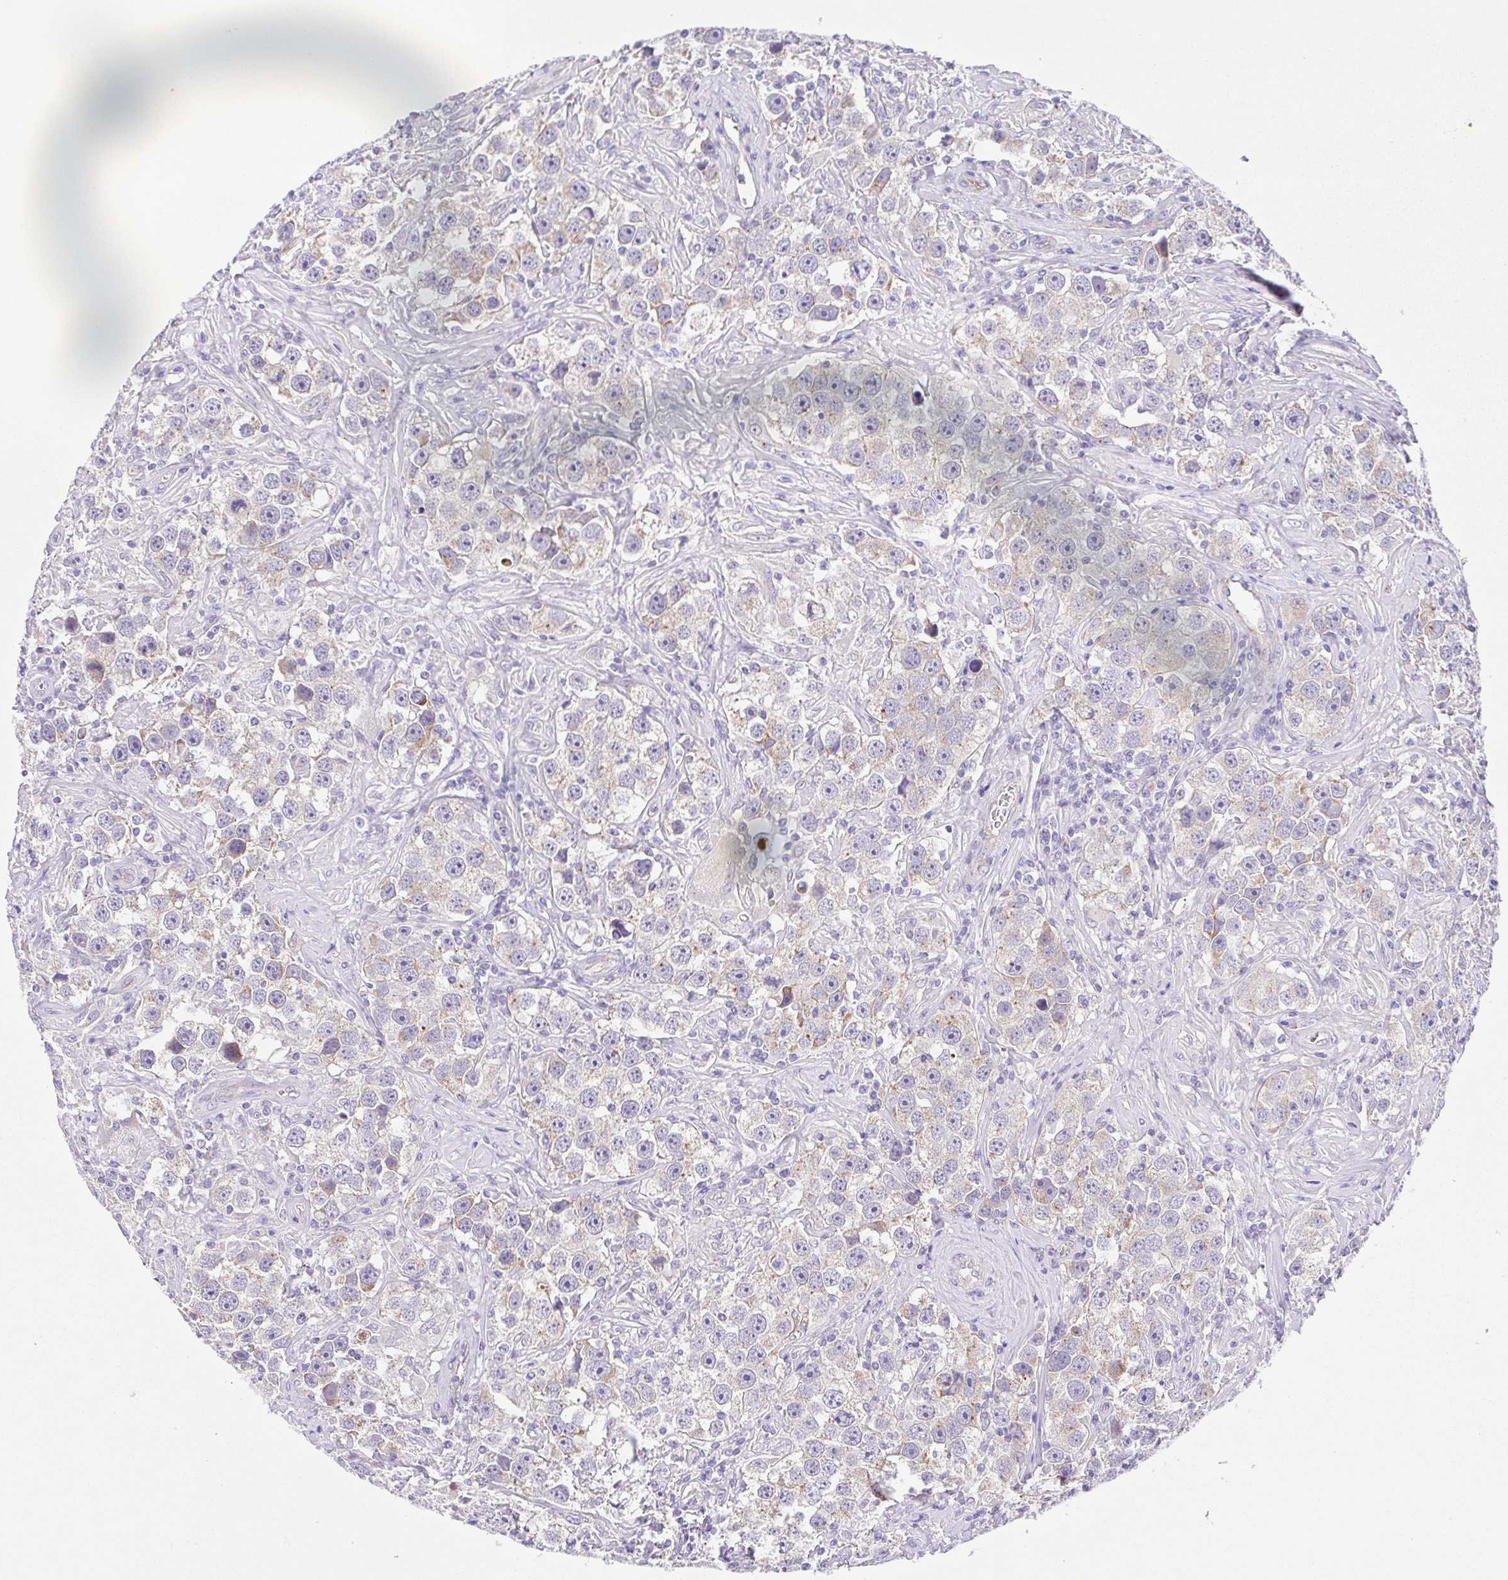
{"staining": {"intensity": "weak", "quantity": "<25%", "location": "cytoplasmic/membranous"}, "tissue": "testis cancer", "cell_type": "Tumor cells", "image_type": "cancer", "snomed": [{"axis": "morphology", "description": "Seminoma, NOS"}, {"axis": "topography", "description": "Testis"}], "caption": "A histopathology image of human testis cancer is negative for staining in tumor cells.", "gene": "SLC13A1", "patient": {"sex": "male", "age": 49}}